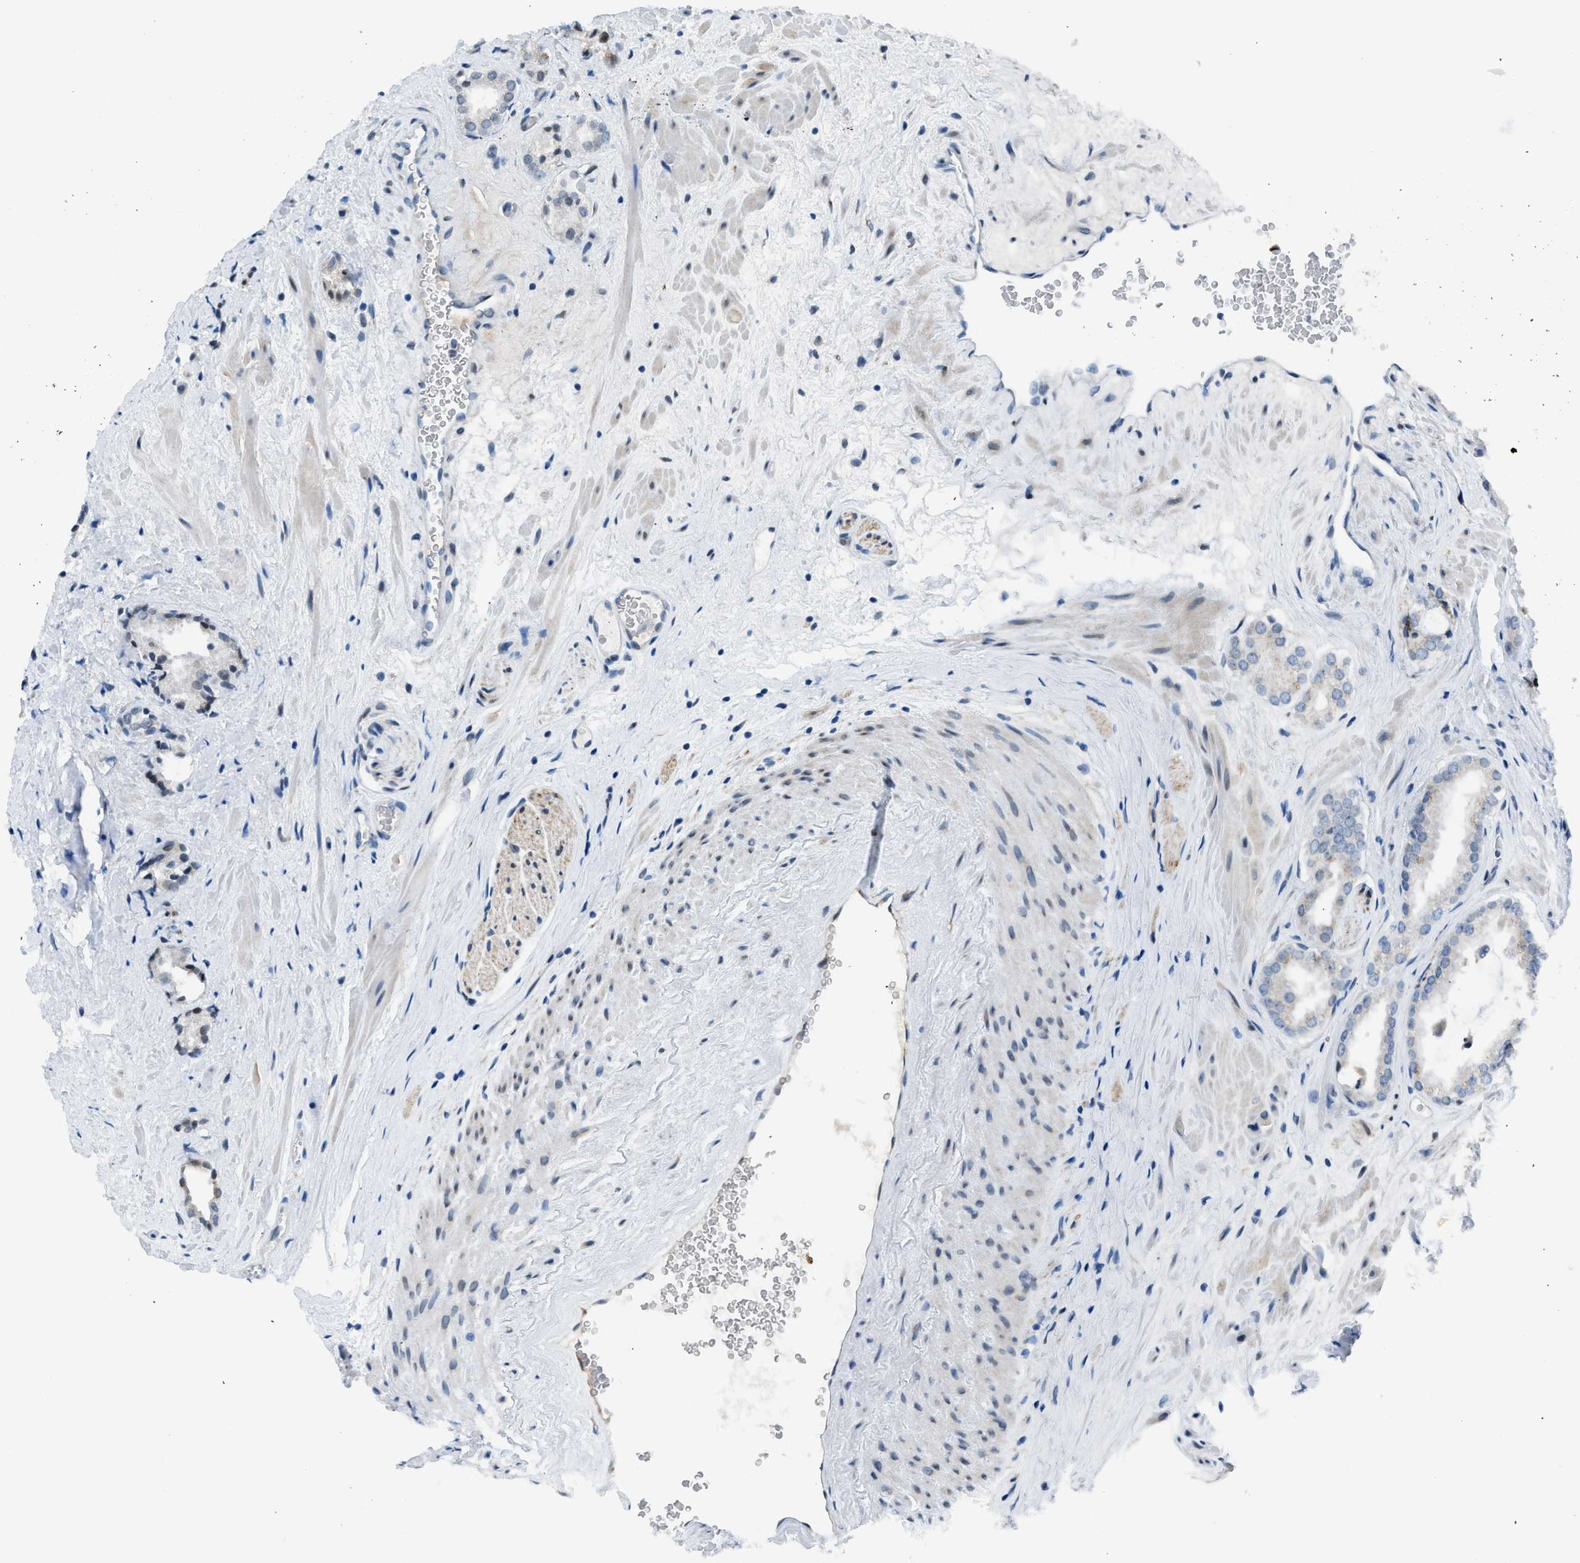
{"staining": {"intensity": "negative", "quantity": "none", "location": "none"}, "tissue": "prostate cancer", "cell_type": "Tumor cells", "image_type": "cancer", "snomed": [{"axis": "morphology", "description": "Adenocarcinoma, High grade"}, {"axis": "topography", "description": "Prostate"}], "caption": "There is no significant positivity in tumor cells of prostate cancer (adenocarcinoma (high-grade)).", "gene": "RNF41", "patient": {"sex": "male", "age": 64}}